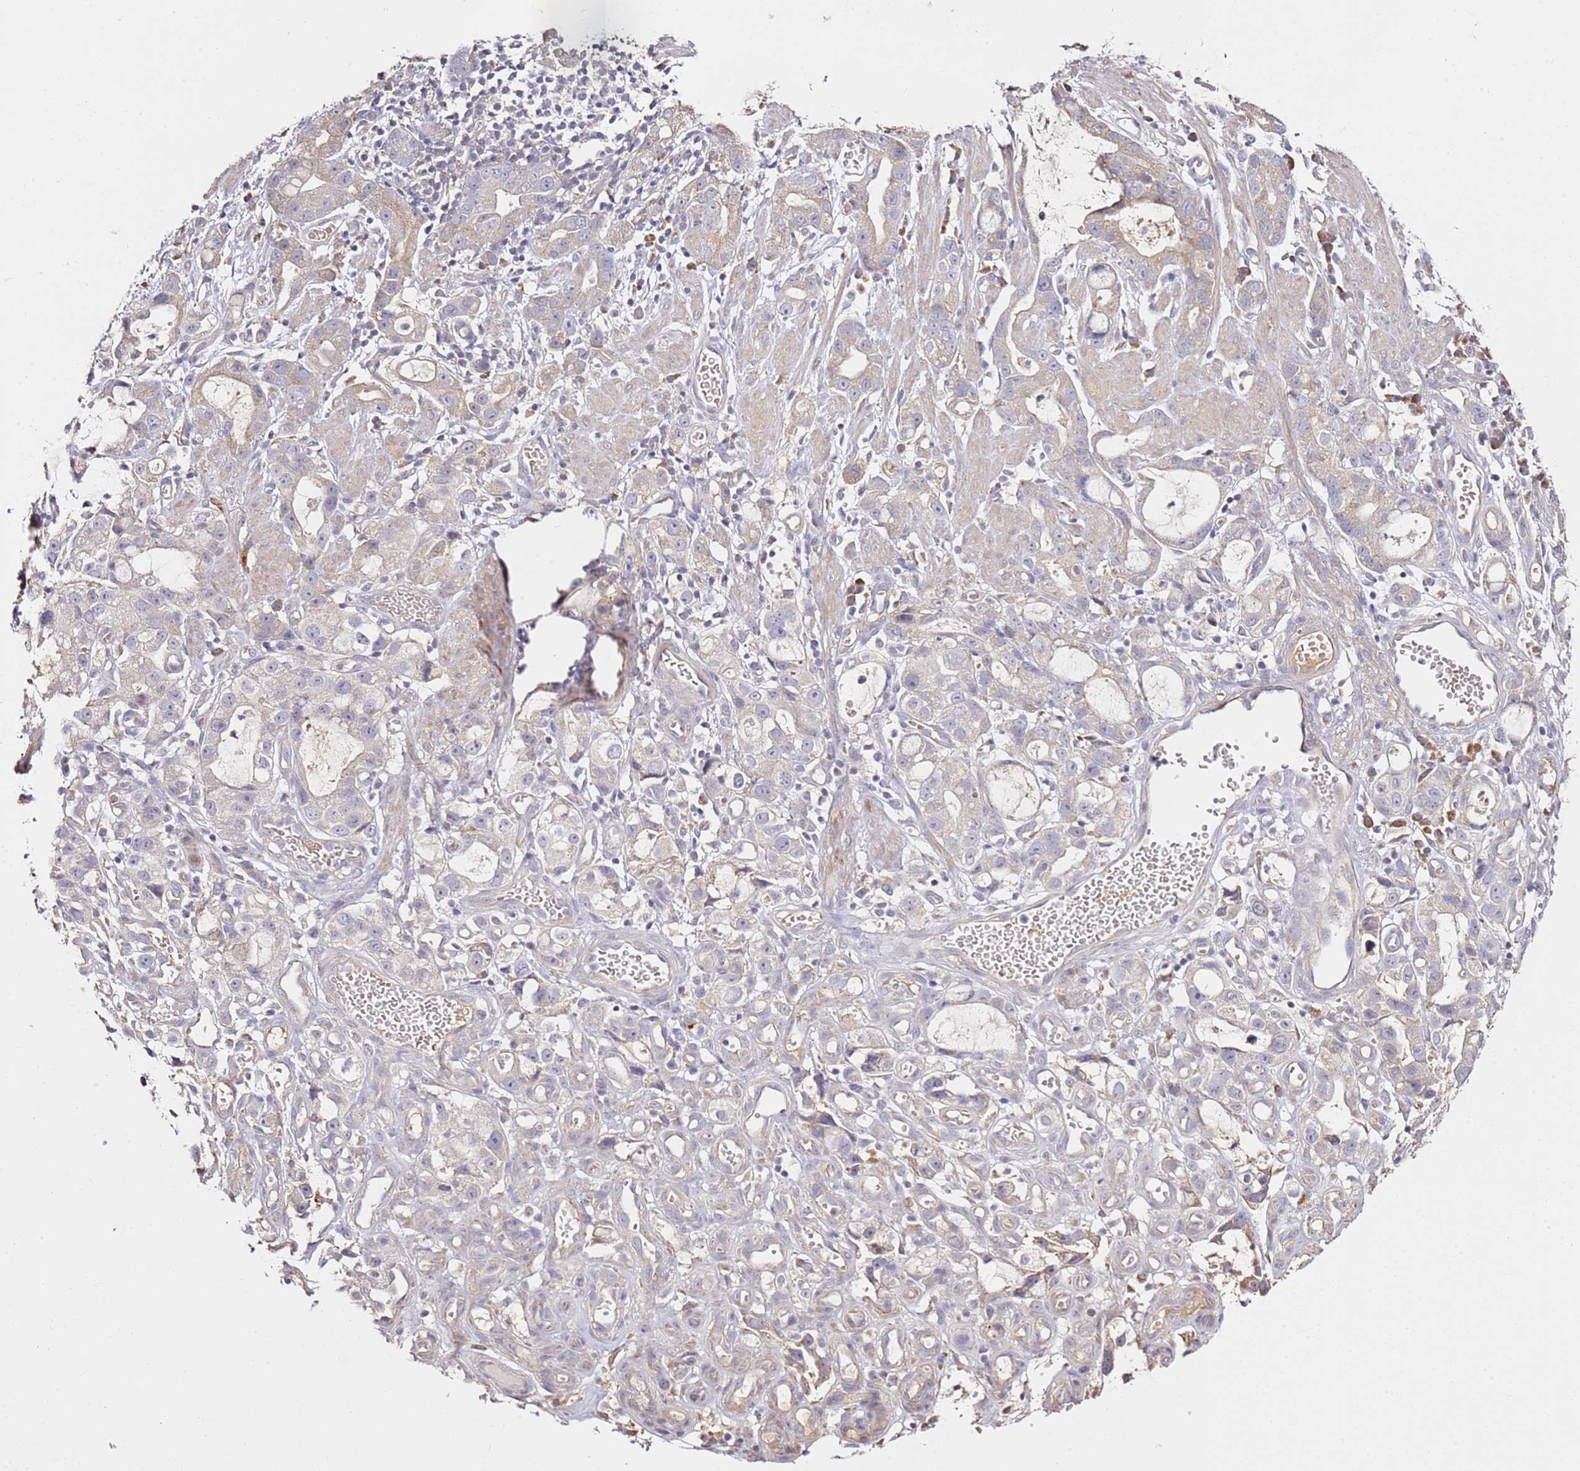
{"staining": {"intensity": "negative", "quantity": "none", "location": "none"}, "tissue": "stomach cancer", "cell_type": "Tumor cells", "image_type": "cancer", "snomed": [{"axis": "morphology", "description": "Adenocarcinoma, NOS"}, {"axis": "topography", "description": "Stomach"}], "caption": "Stomach cancer (adenocarcinoma) stained for a protein using immunohistochemistry (IHC) displays no staining tumor cells.", "gene": "OR2B11", "patient": {"sex": "male", "age": 55}}